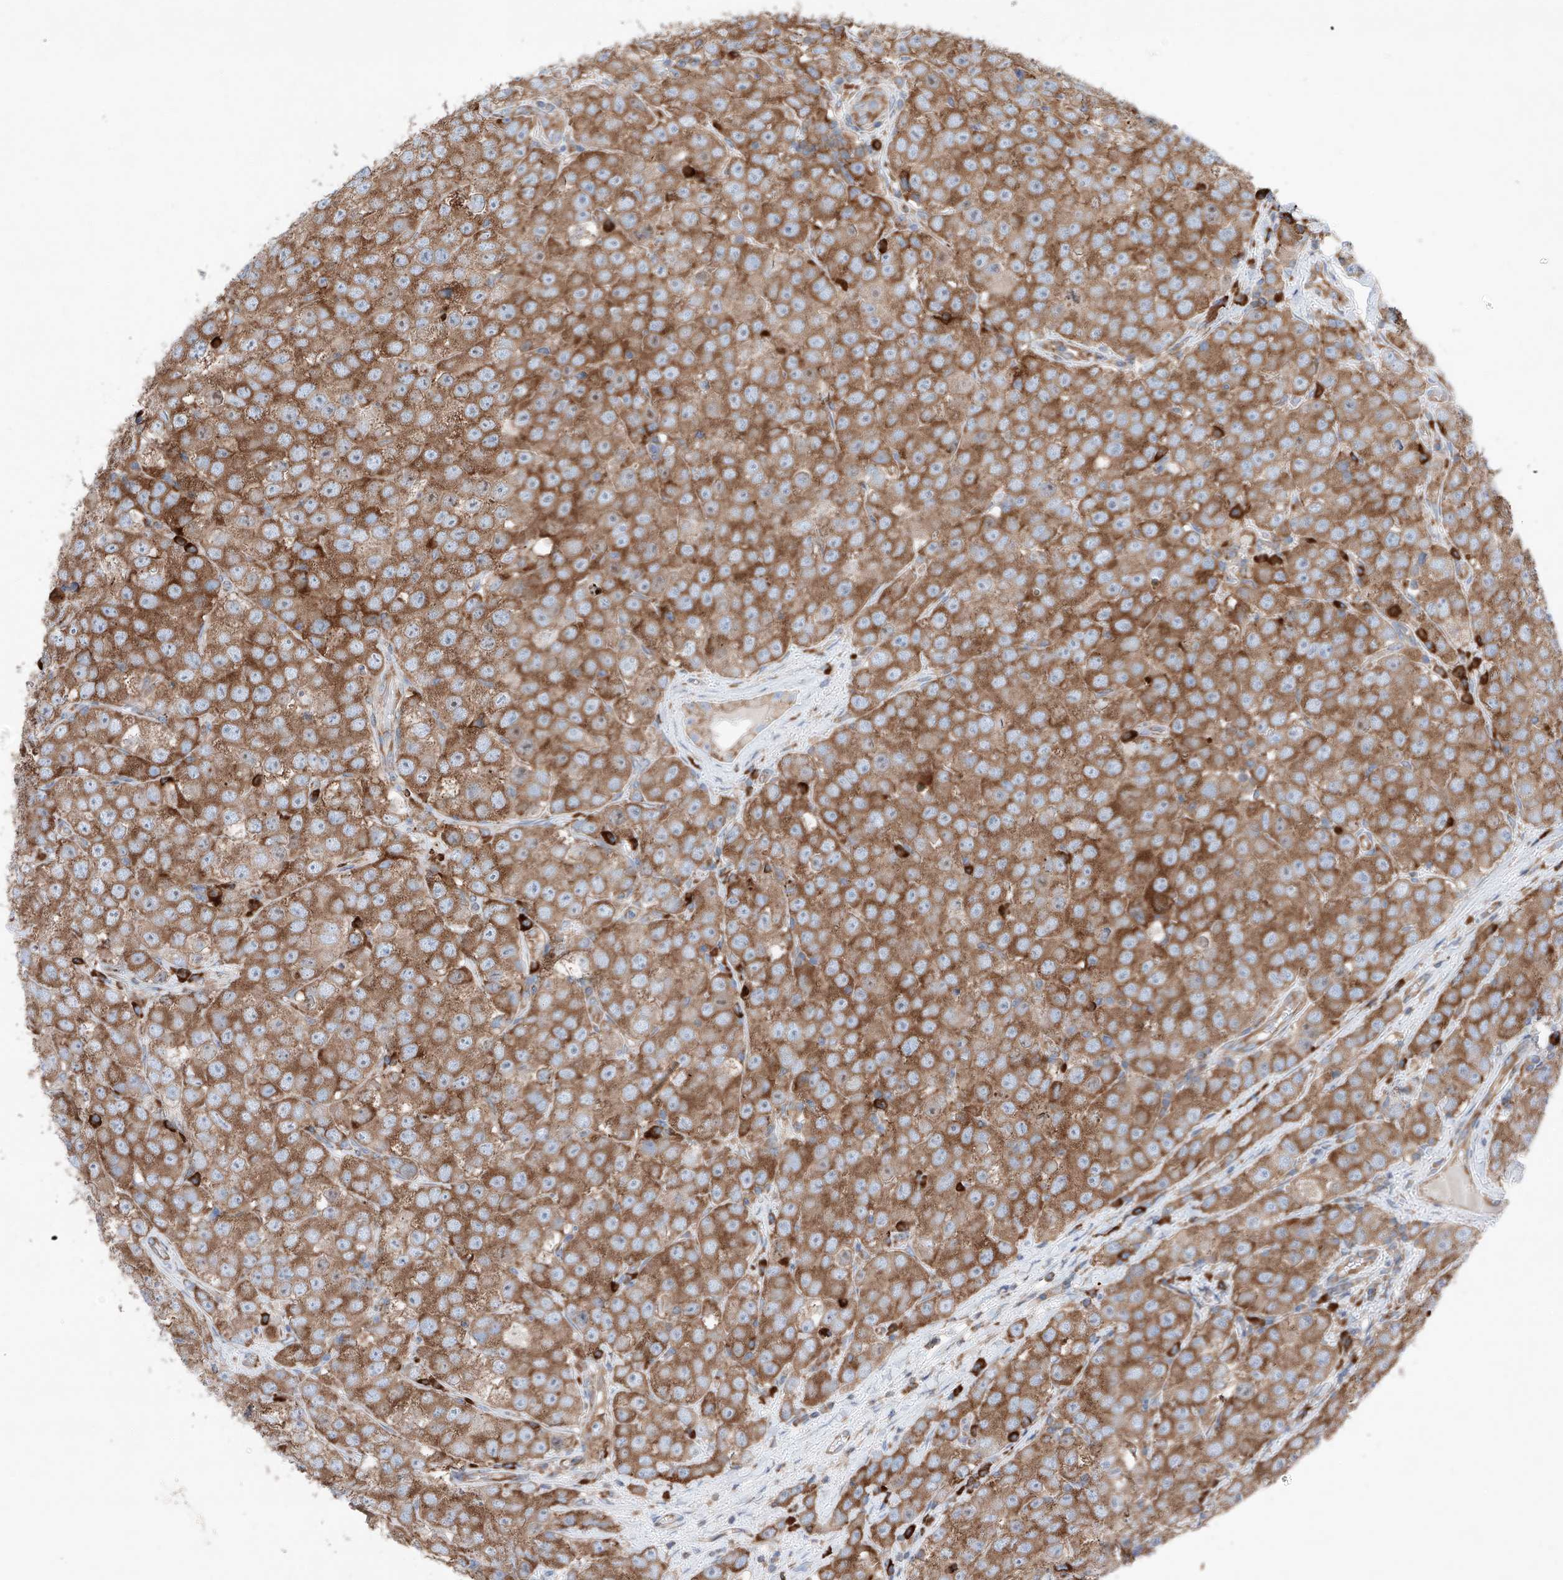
{"staining": {"intensity": "strong", "quantity": ">75%", "location": "cytoplasmic/membranous"}, "tissue": "testis cancer", "cell_type": "Tumor cells", "image_type": "cancer", "snomed": [{"axis": "morphology", "description": "Seminoma, NOS"}, {"axis": "topography", "description": "Testis"}], "caption": "Seminoma (testis) tissue reveals strong cytoplasmic/membranous staining in about >75% of tumor cells", "gene": "CRELD1", "patient": {"sex": "male", "age": 28}}